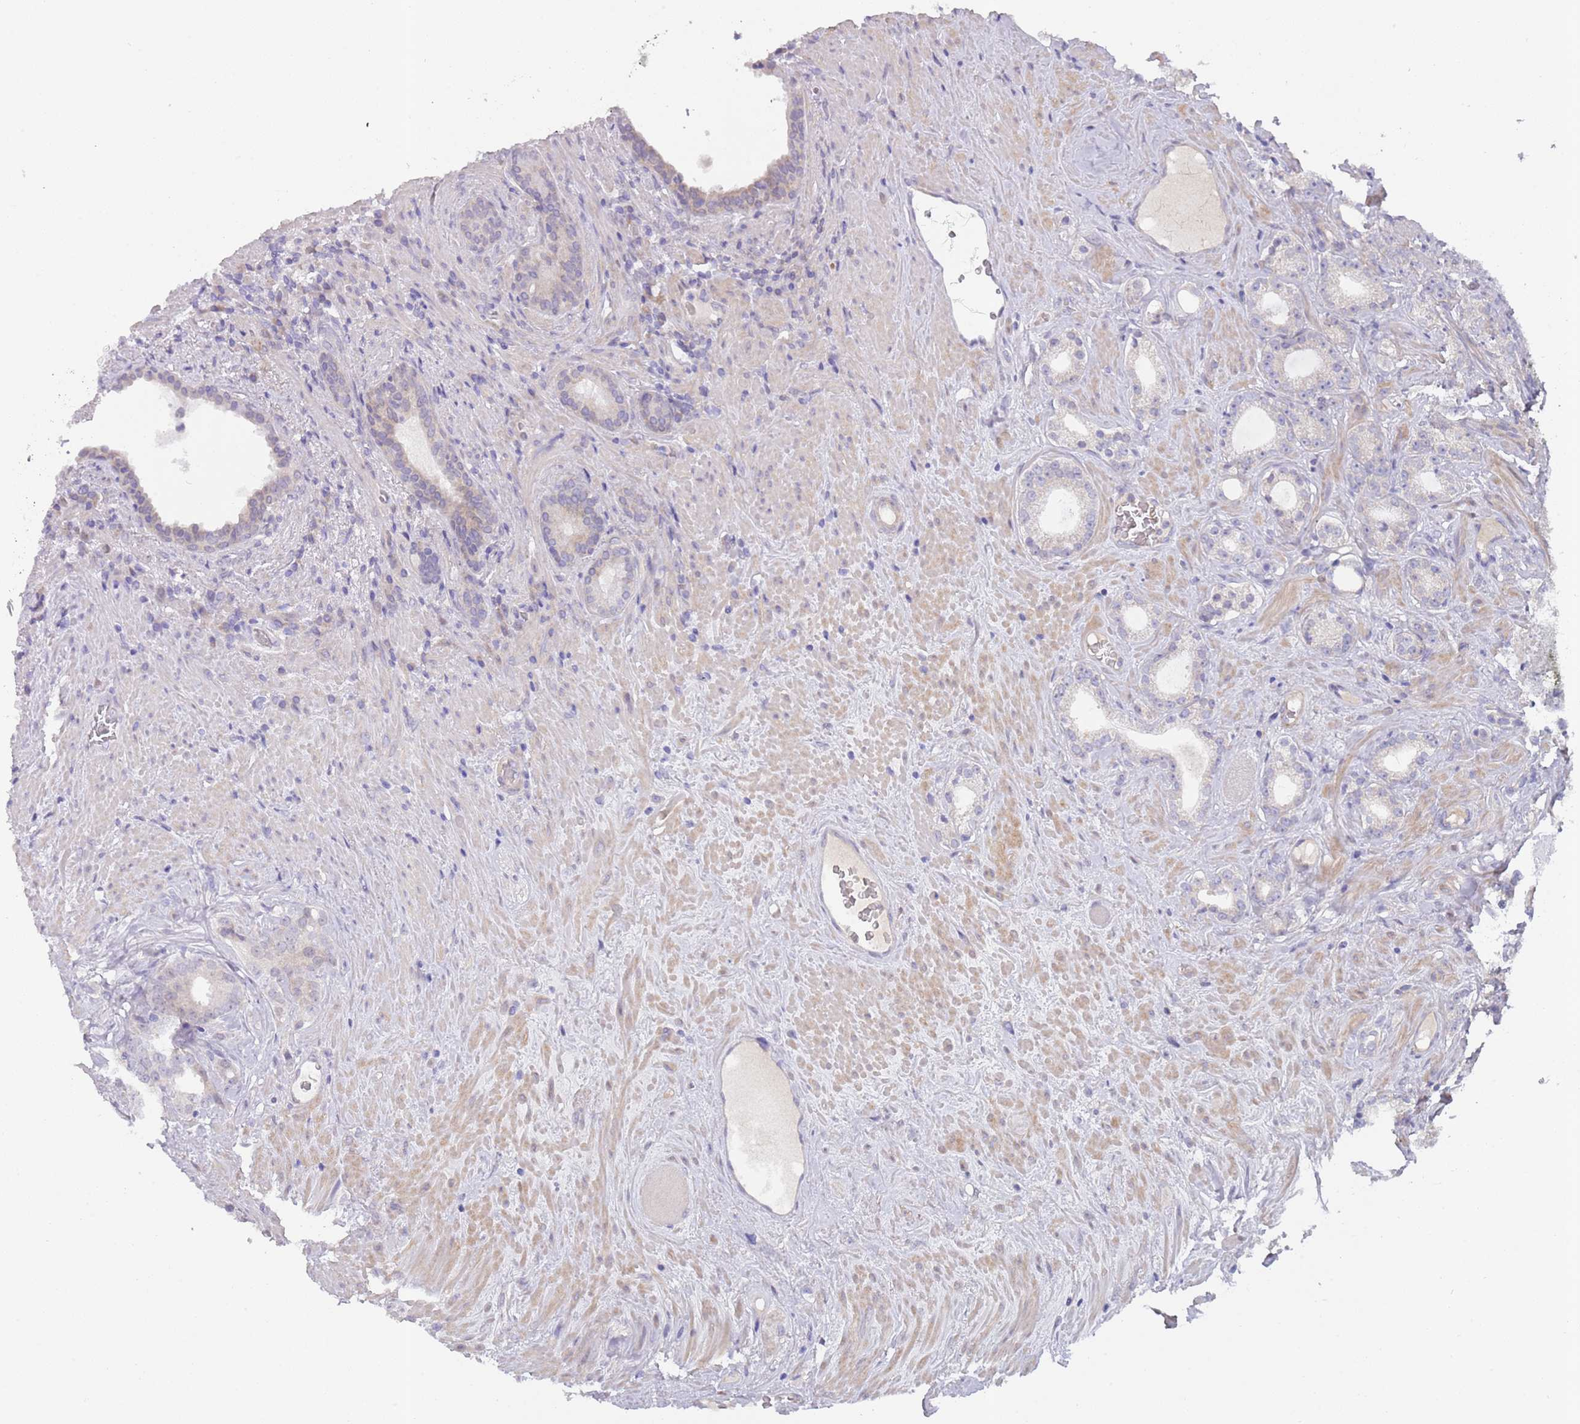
{"staining": {"intensity": "negative", "quantity": "none", "location": "none"}, "tissue": "prostate cancer", "cell_type": "Tumor cells", "image_type": "cancer", "snomed": [{"axis": "morphology", "description": "Adenocarcinoma, Low grade"}, {"axis": "topography", "description": "Prostate"}], "caption": "Immunohistochemical staining of human adenocarcinoma (low-grade) (prostate) displays no significant expression in tumor cells.", "gene": "PRAC1", "patient": {"sex": "male", "age": 71}}